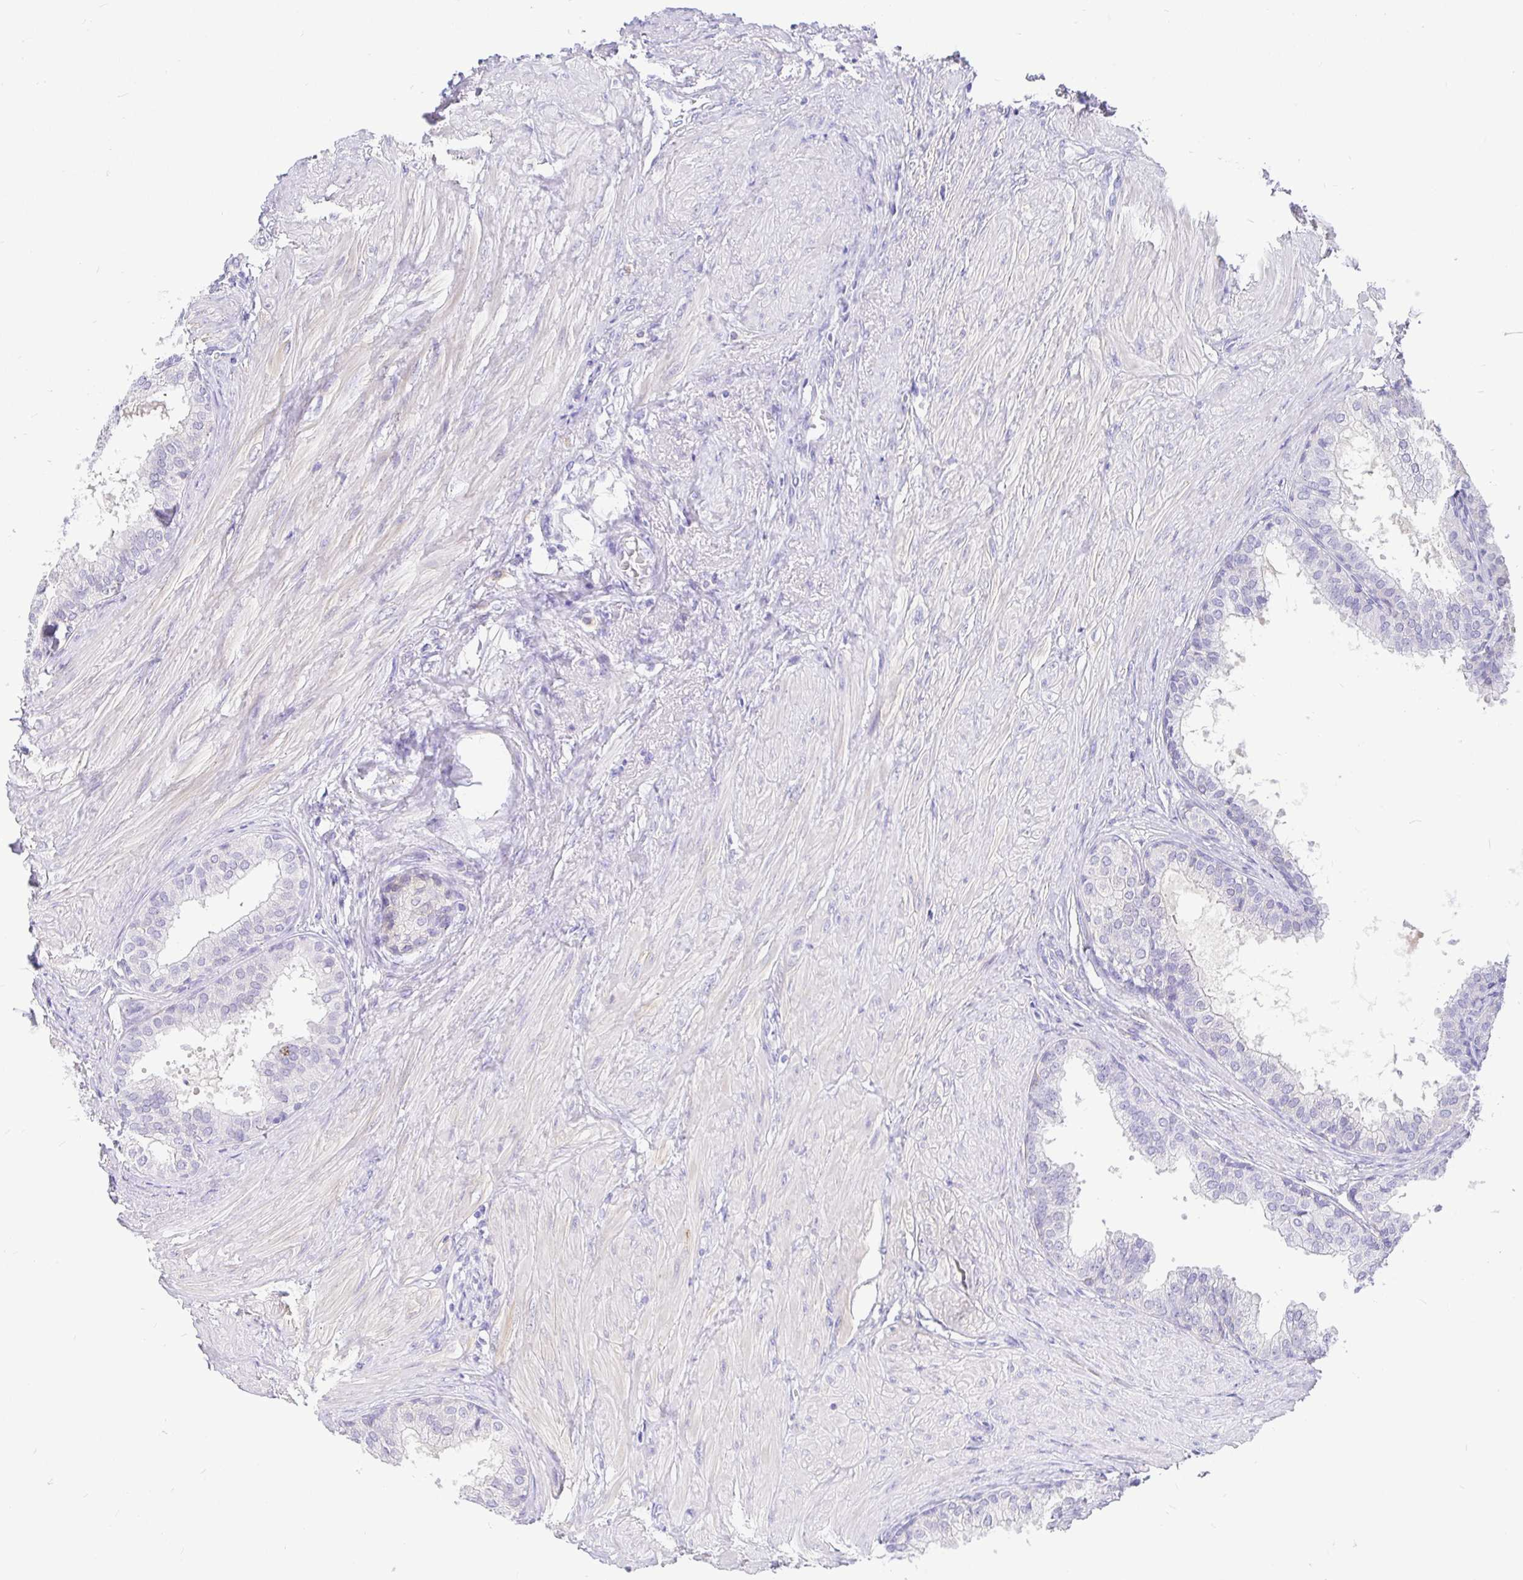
{"staining": {"intensity": "negative", "quantity": "none", "location": "none"}, "tissue": "prostate", "cell_type": "Glandular cells", "image_type": "normal", "snomed": [{"axis": "morphology", "description": "Normal tissue, NOS"}, {"axis": "topography", "description": "Prostate"}, {"axis": "topography", "description": "Peripheral nerve tissue"}], "caption": "Glandular cells show no significant staining in benign prostate. (Brightfield microscopy of DAB (3,3'-diaminobenzidine) immunohistochemistry at high magnification).", "gene": "EZHIP", "patient": {"sex": "male", "age": 55}}